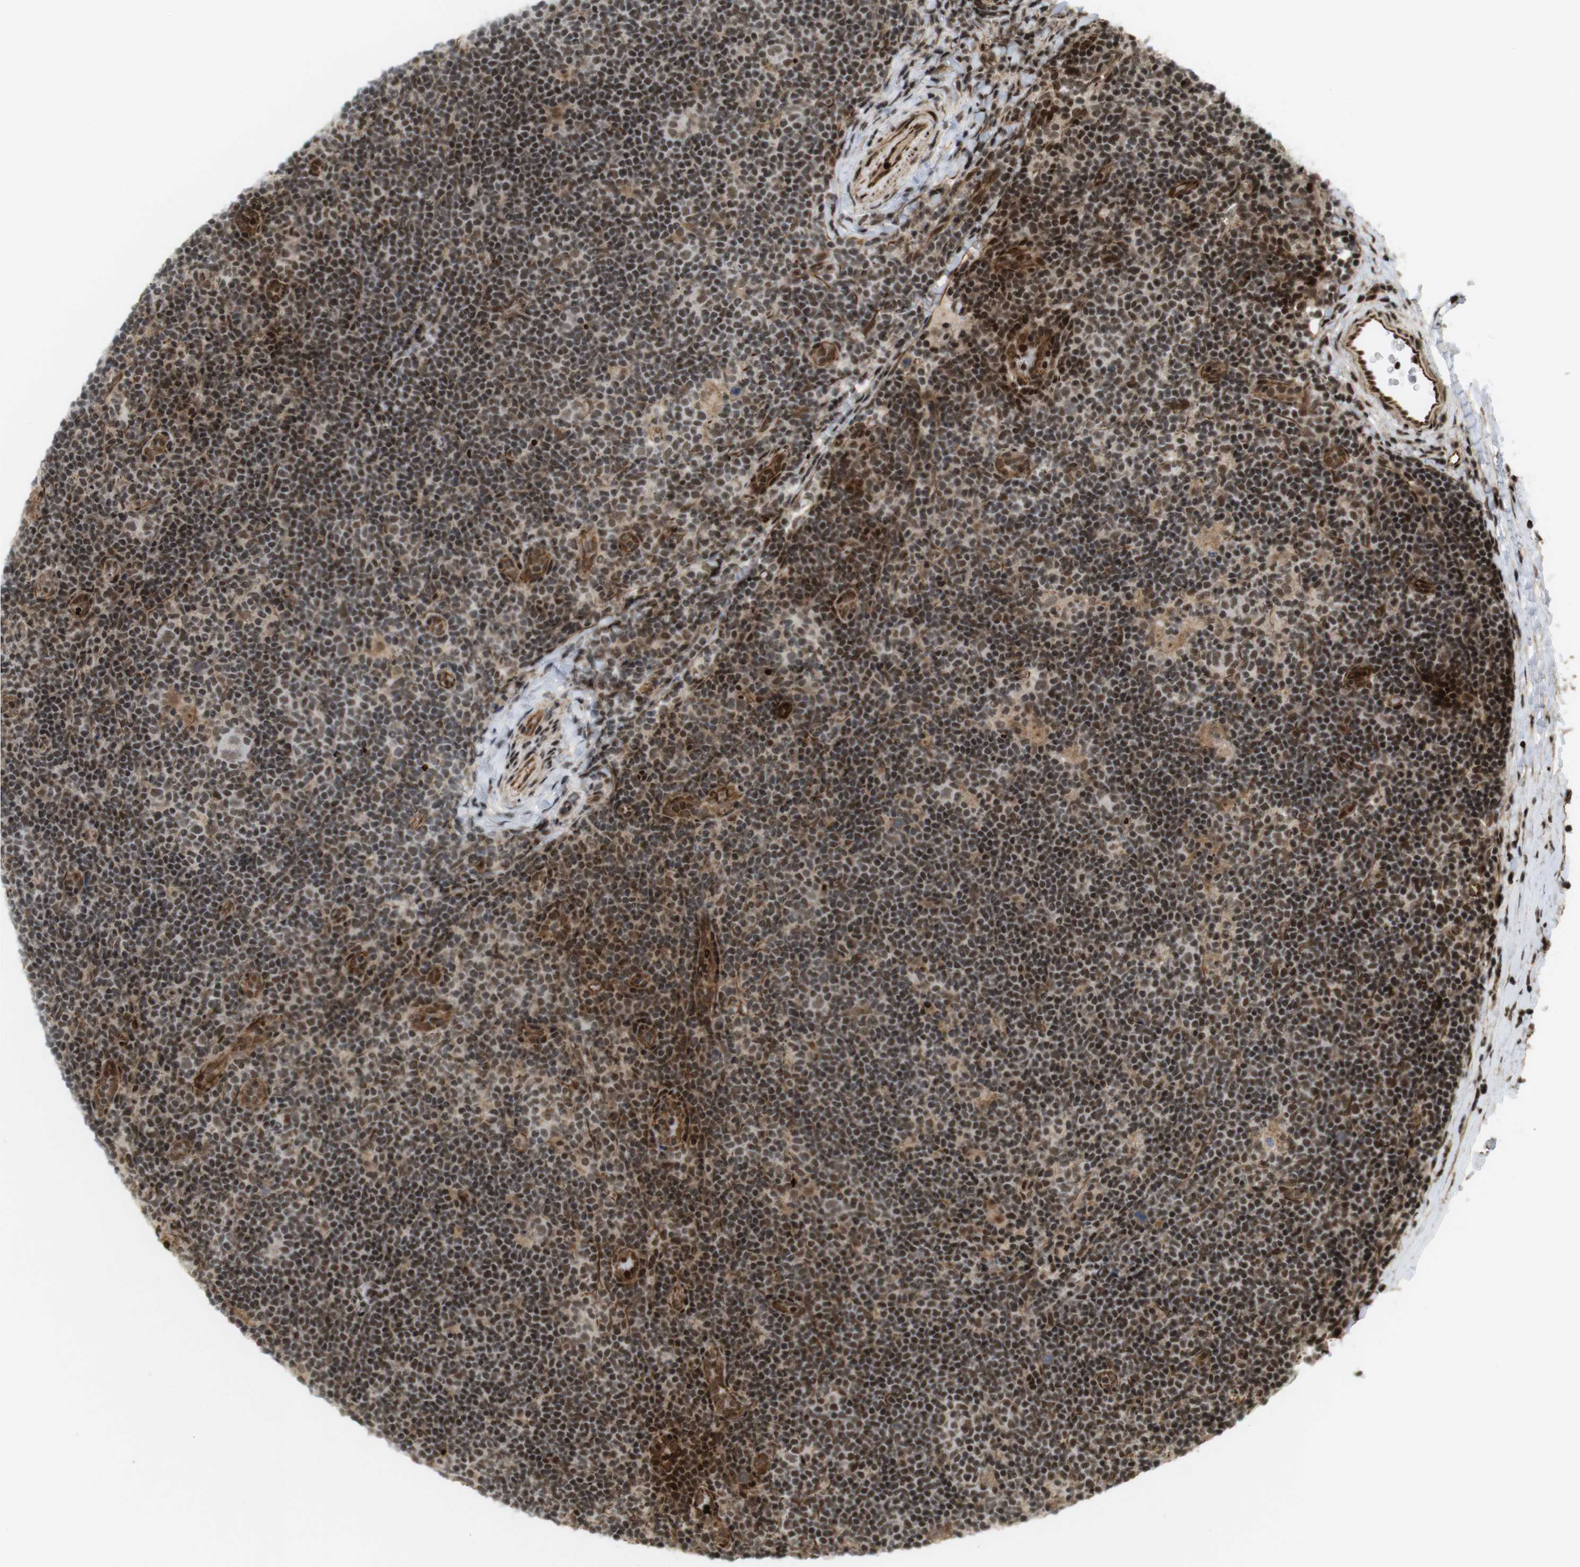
{"staining": {"intensity": "moderate", "quantity": ">75%", "location": "nuclear"}, "tissue": "lymphoma", "cell_type": "Tumor cells", "image_type": "cancer", "snomed": [{"axis": "morphology", "description": "Hodgkin's disease, NOS"}, {"axis": "topography", "description": "Lymph node"}], "caption": "A micrograph of Hodgkin's disease stained for a protein shows moderate nuclear brown staining in tumor cells. The staining is performed using DAB (3,3'-diaminobenzidine) brown chromogen to label protein expression. The nuclei are counter-stained blue using hematoxylin.", "gene": "SP2", "patient": {"sex": "female", "age": 57}}